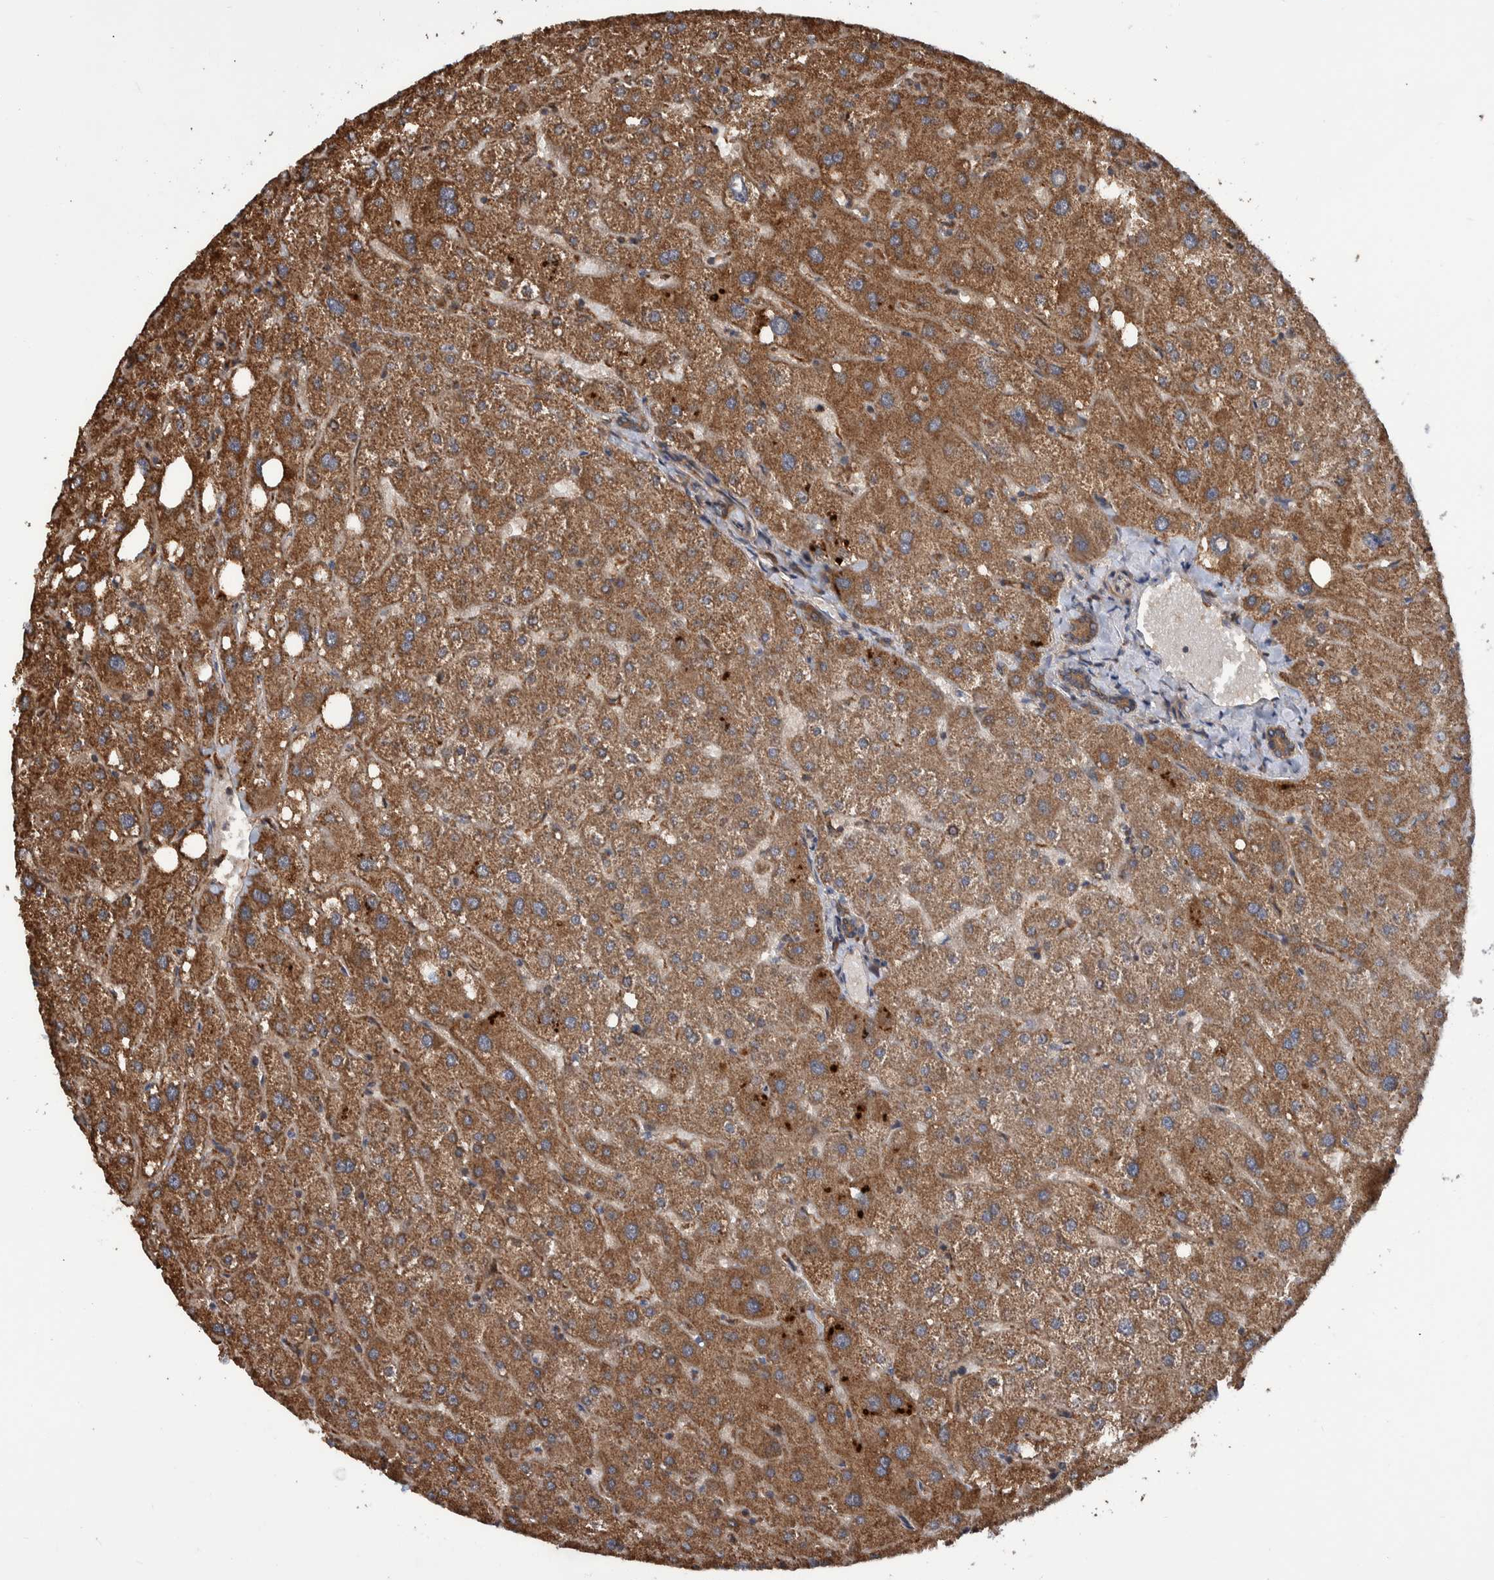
{"staining": {"intensity": "moderate", "quantity": ">75%", "location": "cytoplasmic/membranous"}, "tissue": "liver", "cell_type": "Cholangiocytes", "image_type": "normal", "snomed": [{"axis": "morphology", "description": "Normal tissue, NOS"}, {"axis": "topography", "description": "Liver"}], "caption": "Protein analysis of benign liver demonstrates moderate cytoplasmic/membranous expression in approximately >75% of cholangiocytes. (DAB (3,3'-diaminobenzidine) IHC with brightfield microscopy, high magnification).", "gene": "VBP1", "patient": {"sex": "male", "age": 73}}